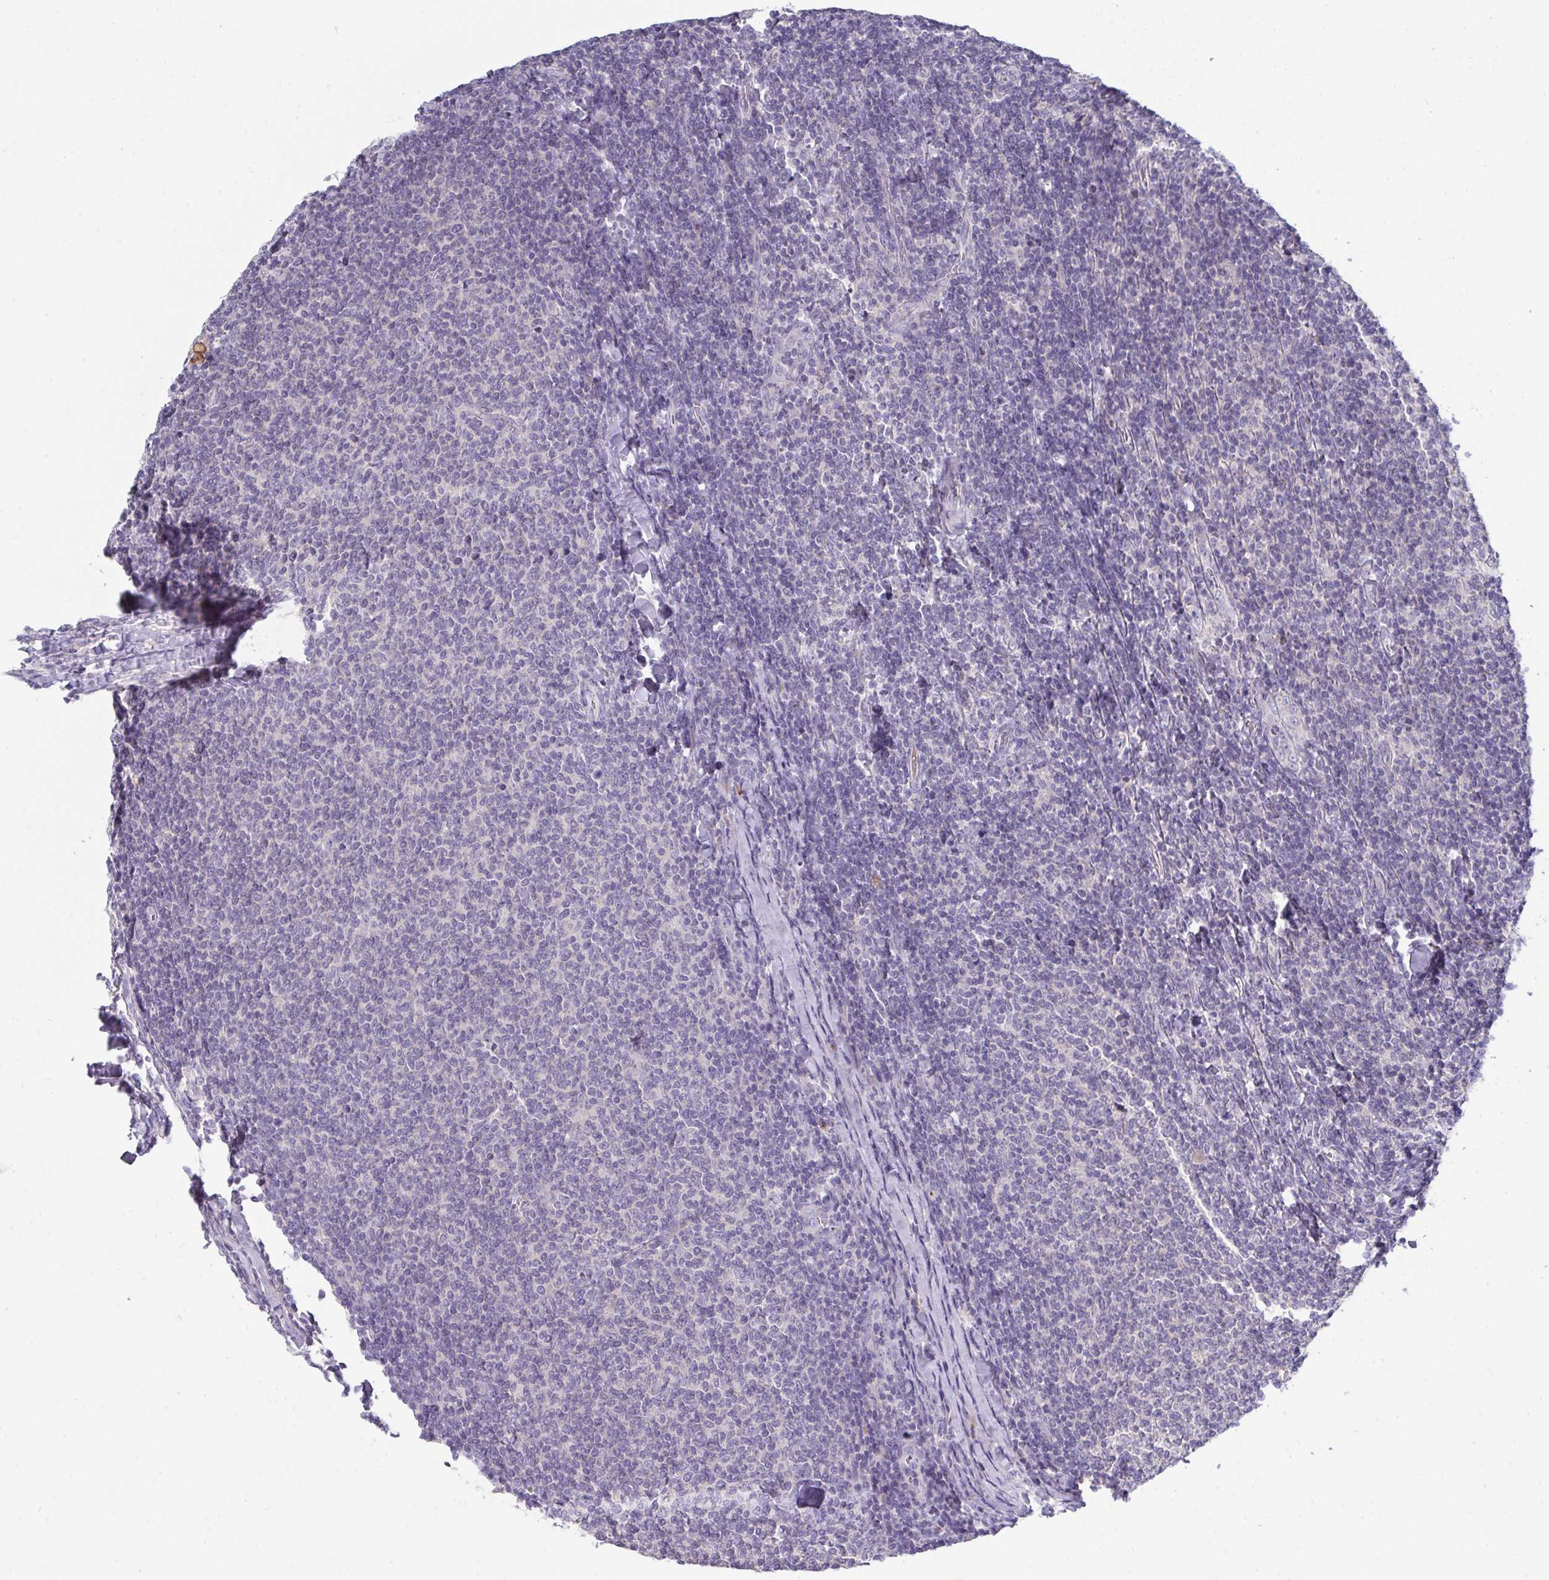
{"staining": {"intensity": "negative", "quantity": "none", "location": "none"}, "tissue": "lymphoma", "cell_type": "Tumor cells", "image_type": "cancer", "snomed": [{"axis": "morphology", "description": "Malignant lymphoma, non-Hodgkin's type, Low grade"}, {"axis": "topography", "description": "Lymph node"}], "caption": "Tumor cells are negative for brown protein staining in lymphoma. Nuclei are stained in blue.", "gene": "HGFAC", "patient": {"sex": "male", "age": 52}}